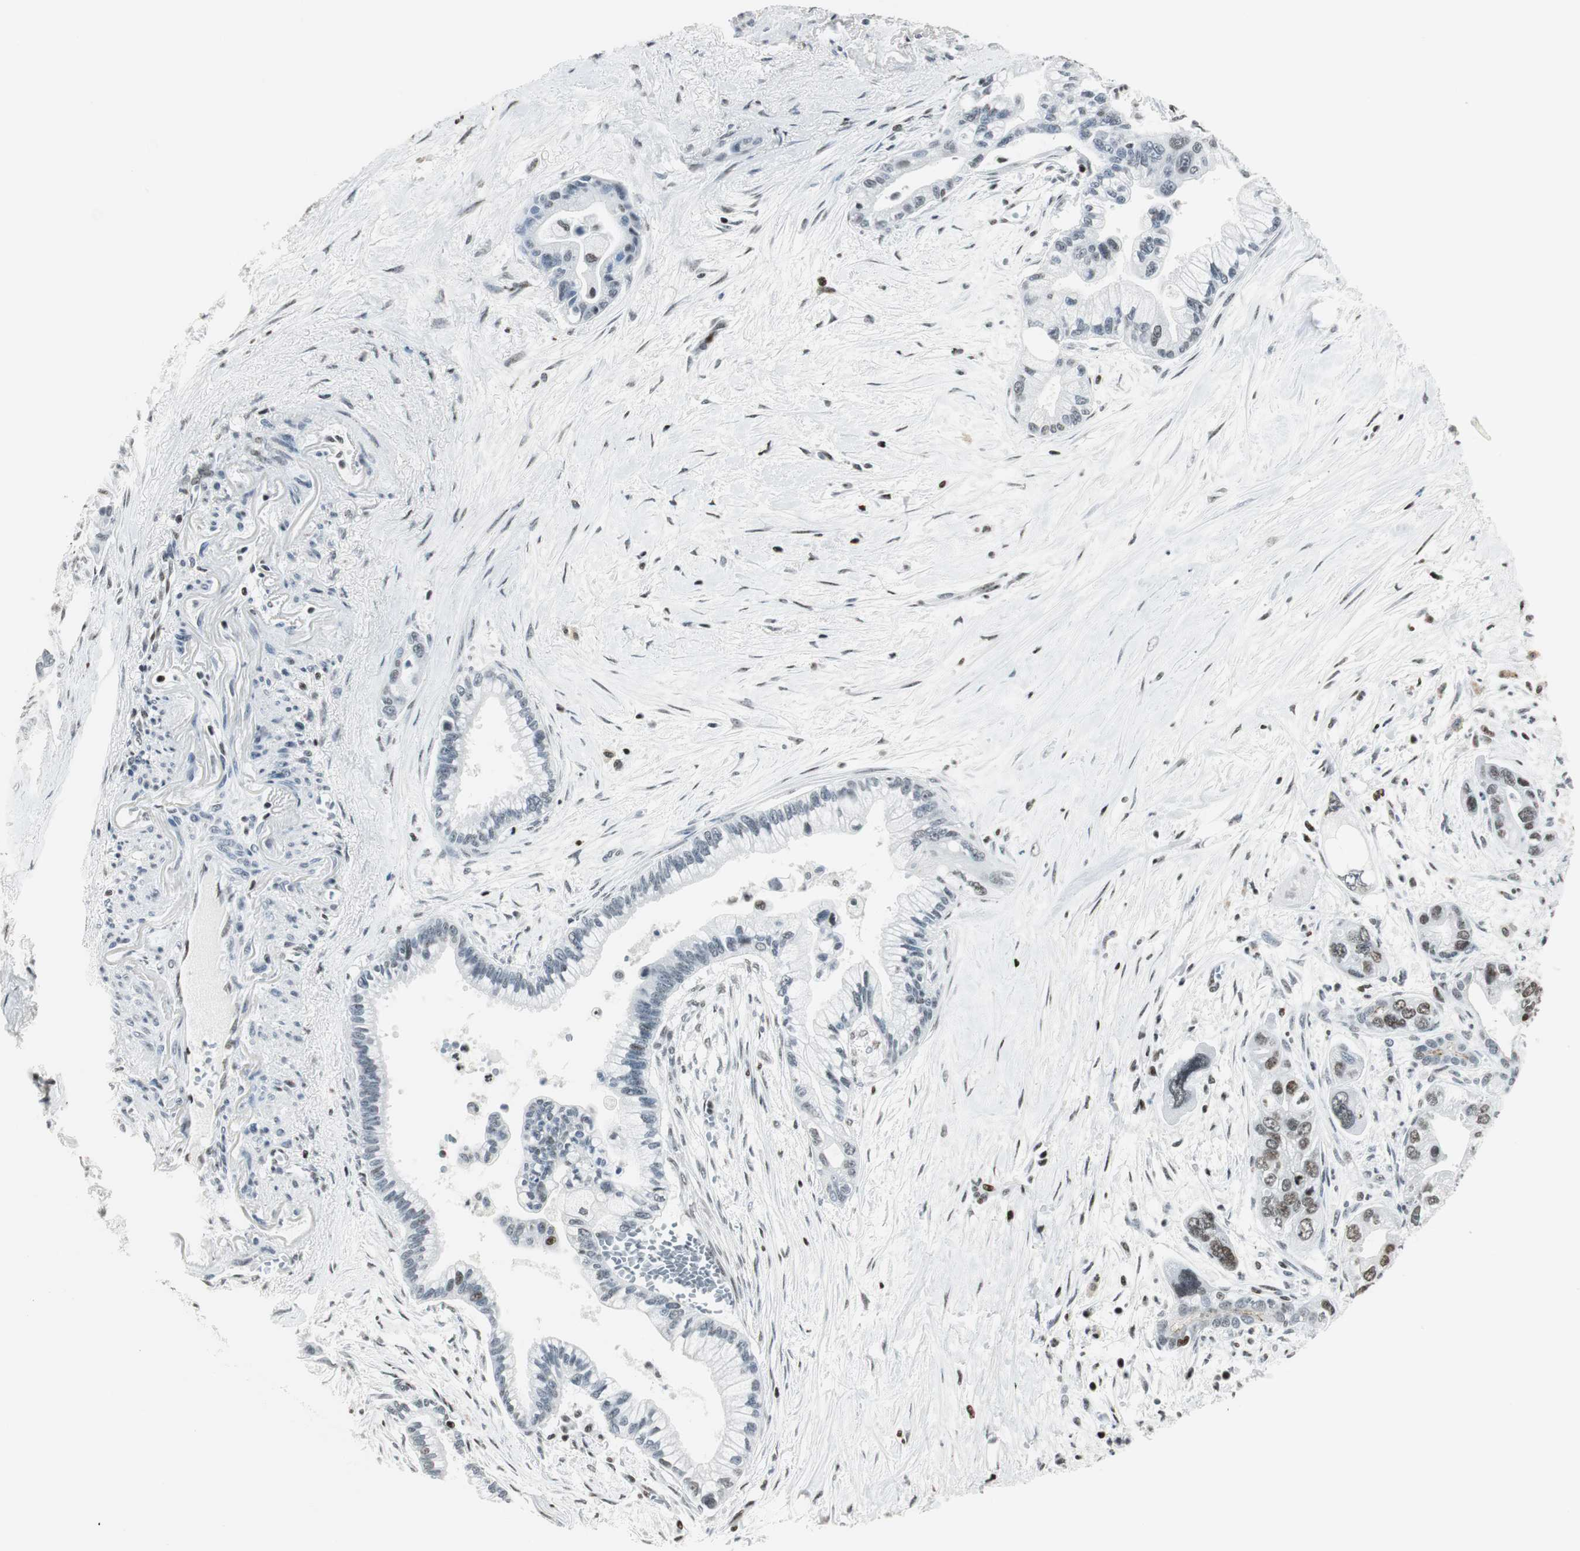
{"staining": {"intensity": "weak", "quantity": "25%-75%", "location": "nuclear"}, "tissue": "pancreatic cancer", "cell_type": "Tumor cells", "image_type": "cancer", "snomed": [{"axis": "morphology", "description": "Adenocarcinoma, NOS"}, {"axis": "topography", "description": "Pancreas"}], "caption": "Human adenocarcinoma (pancreatic) stained with a protein marker displays weak staining in tumor cells.", "gene": "RBBP4", "patient": {"sex": "male", "age": 70}}